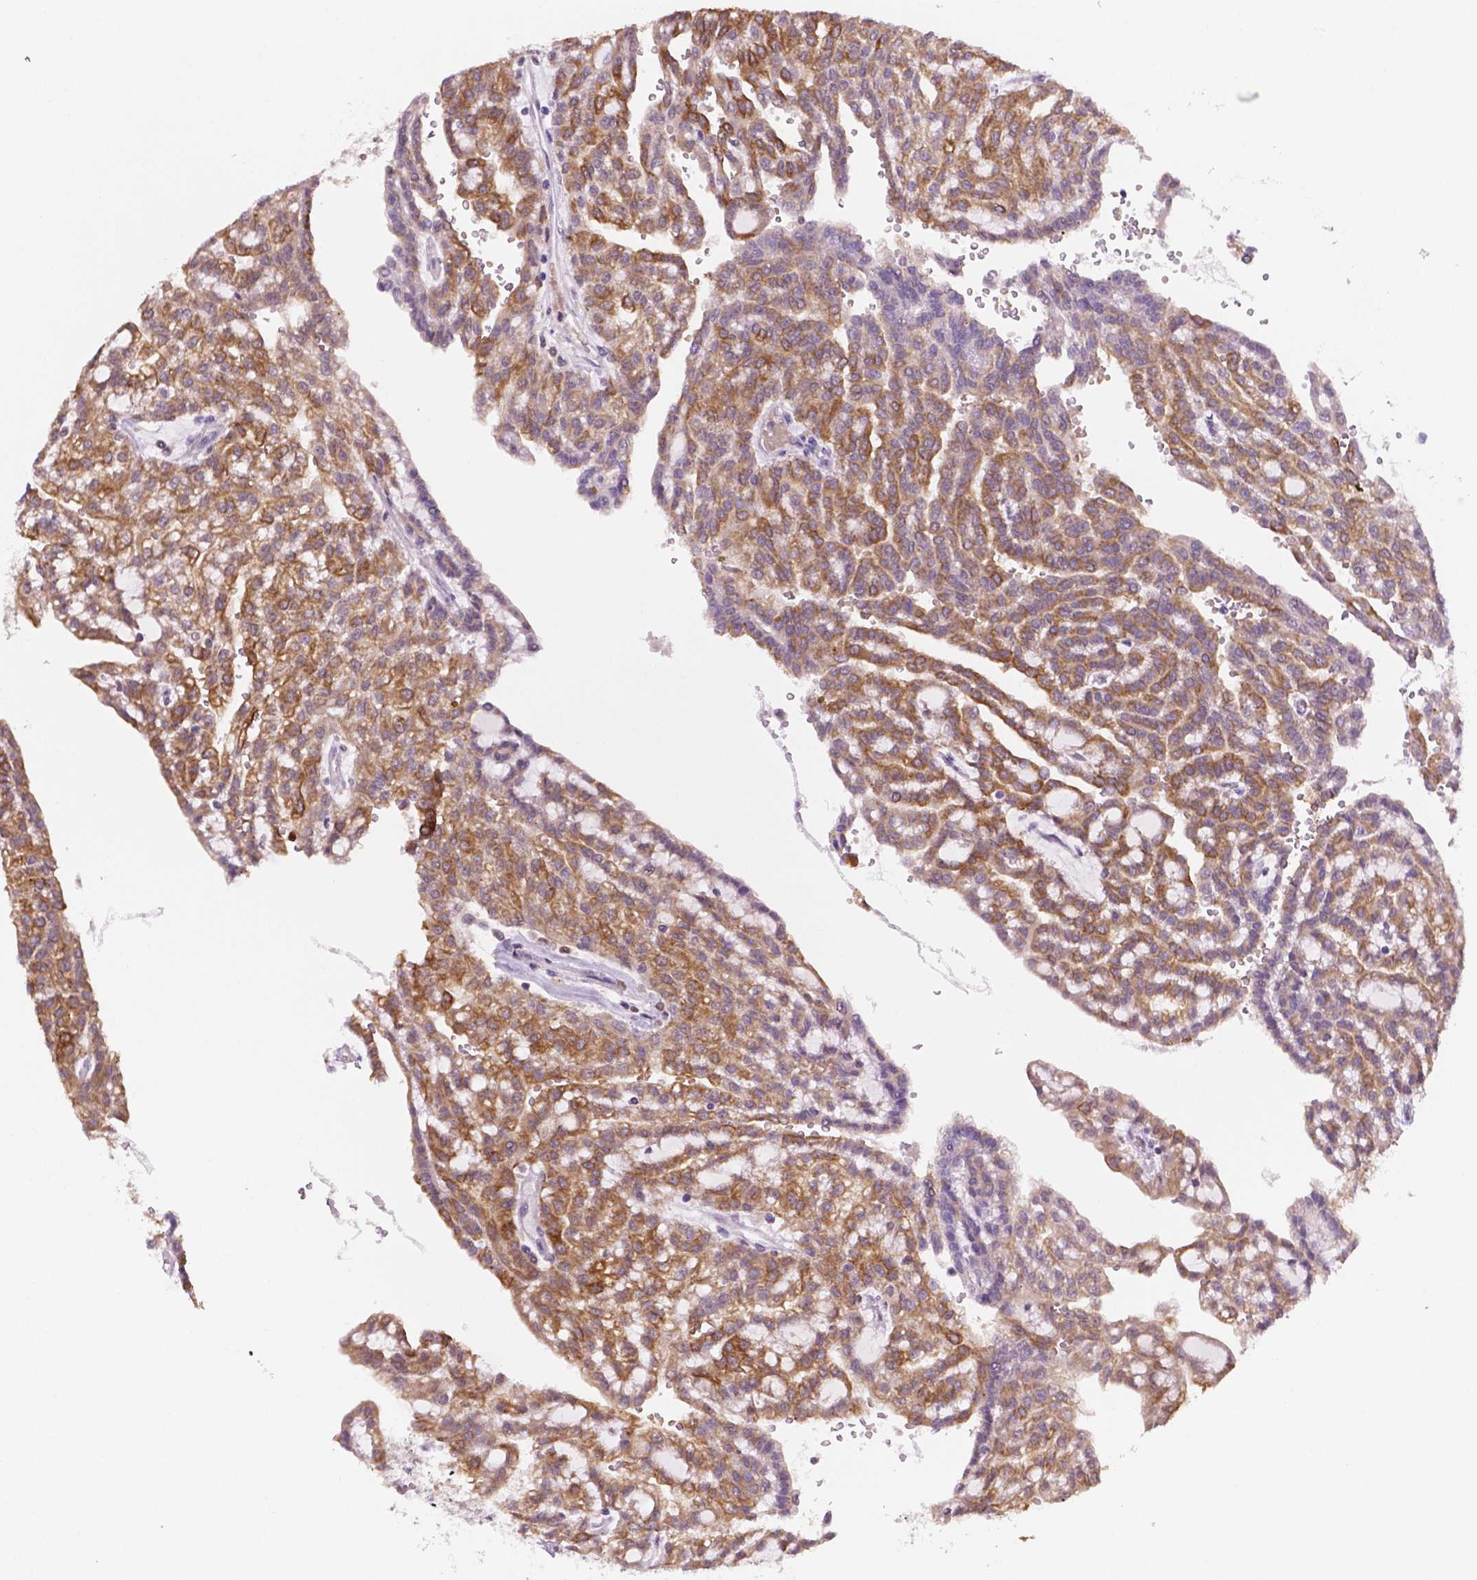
{"staining": {"intensity": "moderate", "quantity": ">75%", "location": "cytoplasmic/membranous"}, "tissue": "renal cancer", "cell_type": "Tumor cells", "image_type": "cancer", "snomed": [{"axis": "morphology", "description": "Adenocarcinoma, NOS"}, {"axis": "topography", "description": "Kidney"}], "caption": "This histopathology image shows adenocarcinoma (renal) stained with immunohistochemistry (IHC) to label a protein in brown. The cytoplasmic/membranous of tumor cells show moderate positivity for the protein. Nuclei are counter-stained blue.", "gene": "SHLD3", "patient": {"sex": "male", "age": 63}}